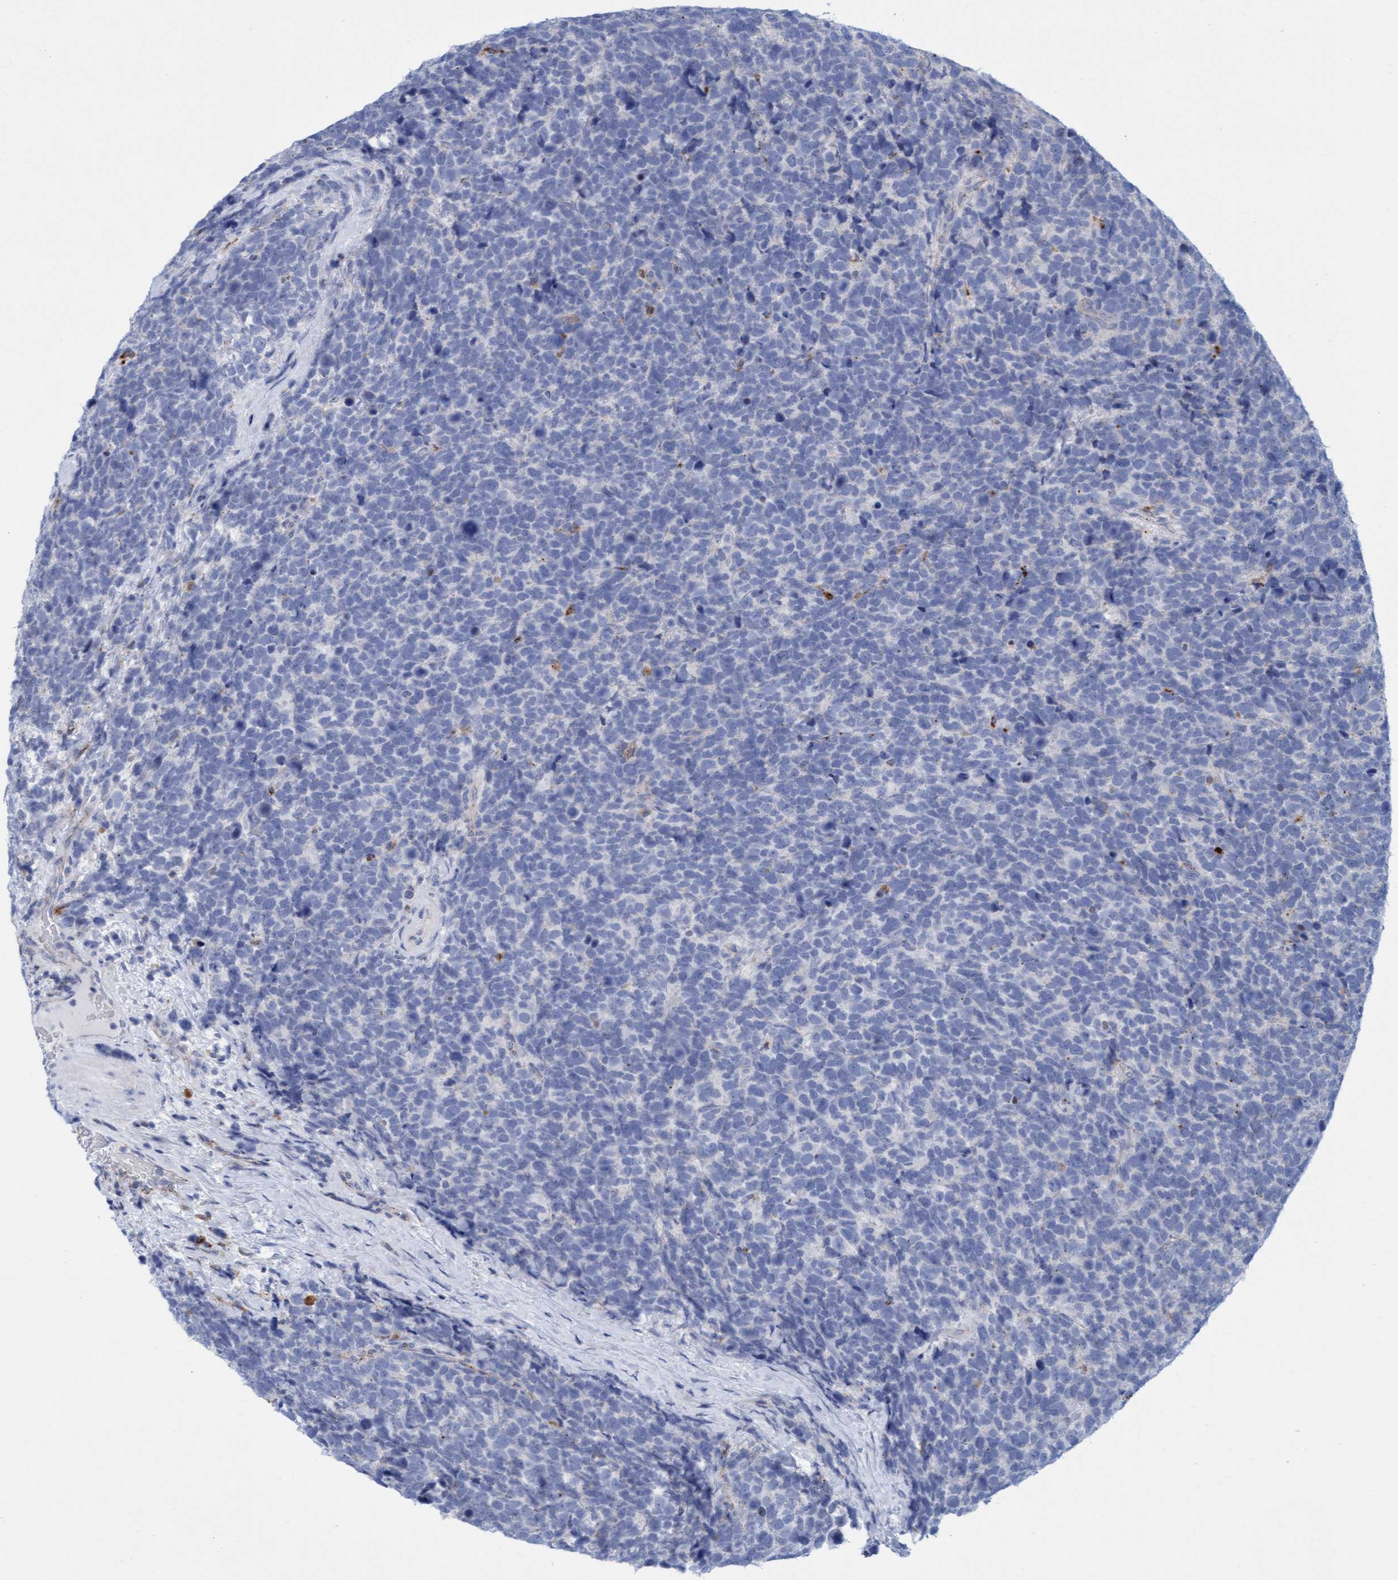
{"staining": {"intensity": "negative", "quantity": "none", "location": "none"}, "tissue": "urothelial cancer", "cell_type": "Tumor cells", "image_type": "cancer", "snomed": [{"axis": "morphology", "description": "Urothelial carcinoma, High grade"}, {"axis": "topography", "description": "Urinary bladder"}], "caption": "Micrograph shows no significant protein expression in tumor cells of high-grade urothelial carcinoma.", "gene": "SGSH", "patient": {"sex": "female", "age": 82}}